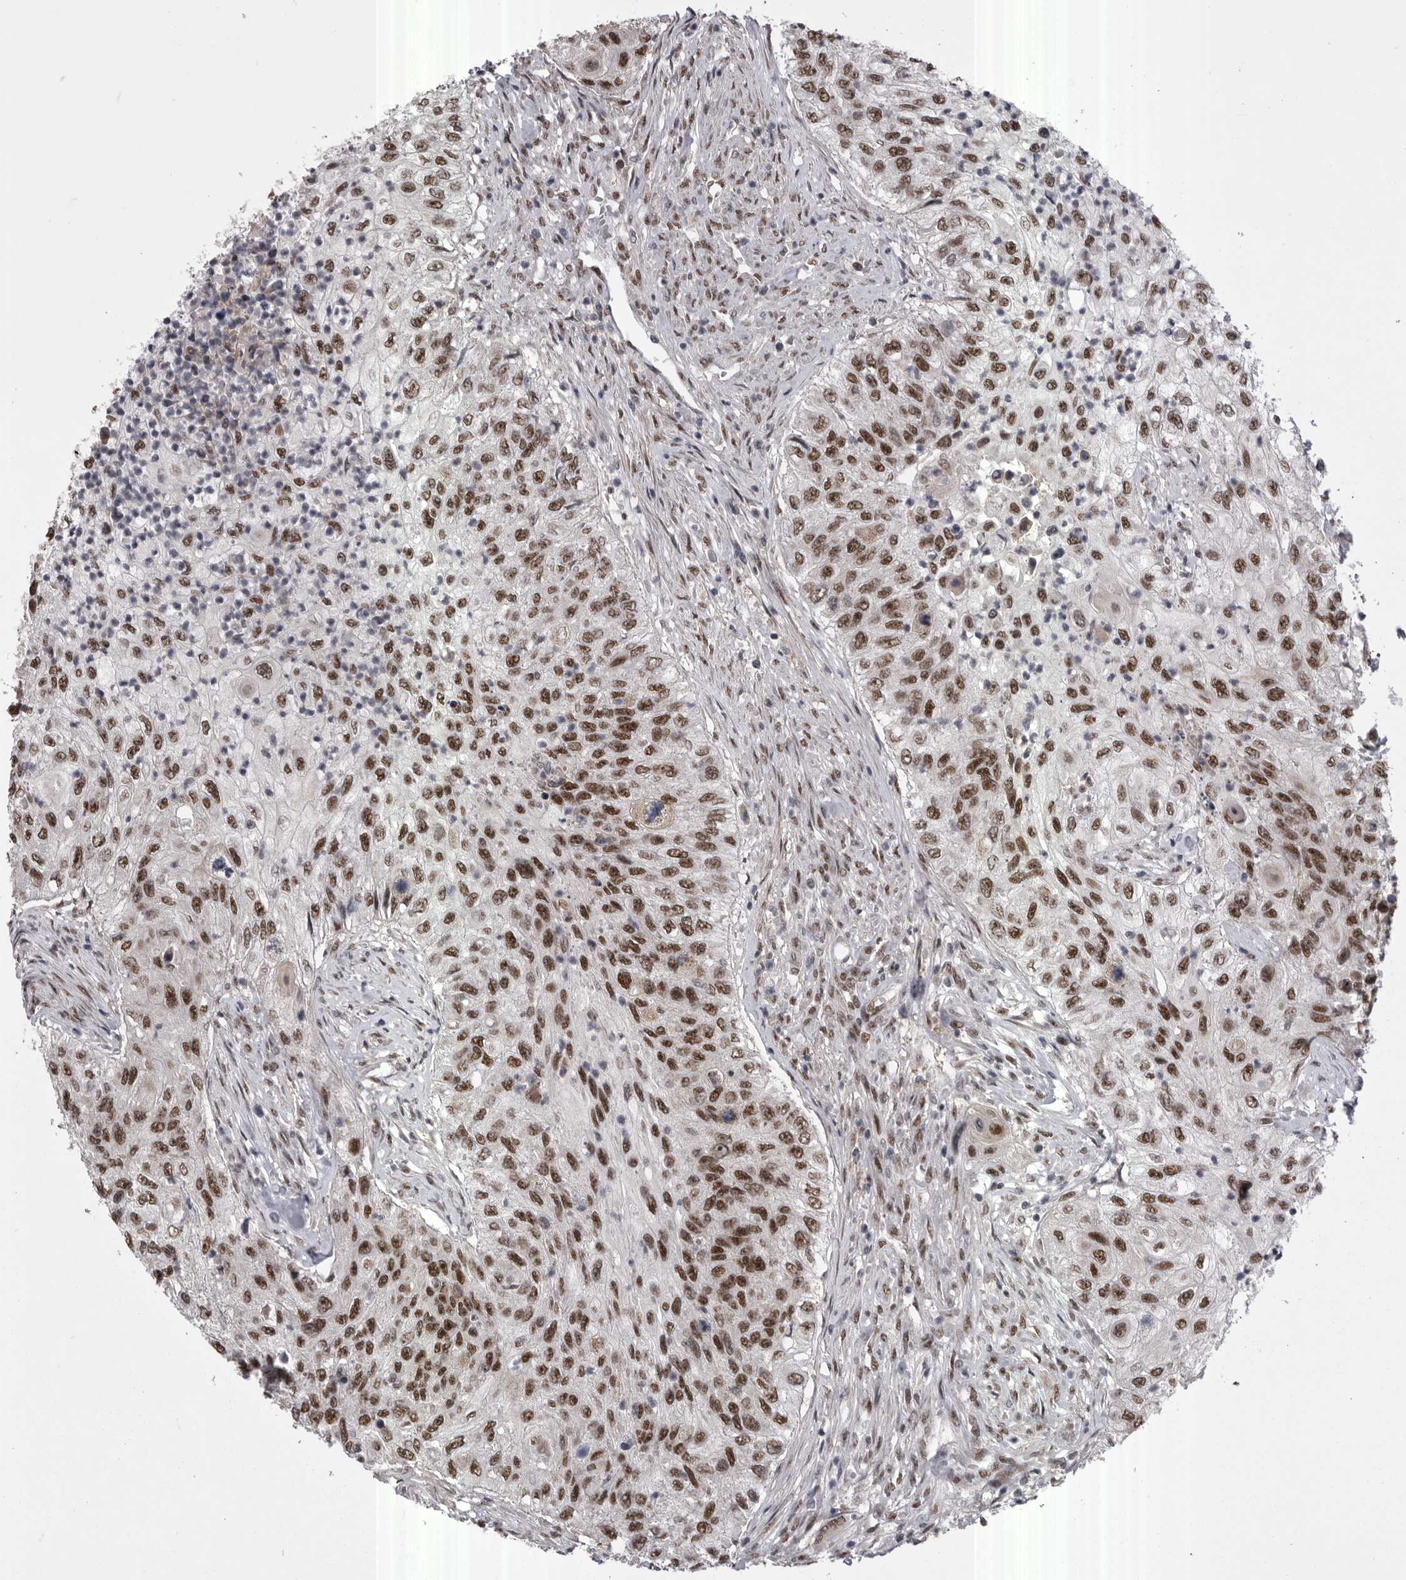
{"staining": {"intensity": "strong", "quantity": ">75%", "location": "nuclear"}, "tissue": "urothelial cancer", "cell_type": "Tumor cells", "image_type": "cancer", "snomed": [{"axis": "morphology", "description": "Urothelial carcinoma, High grade"}, {"axis": "topography", "description": "Urinary bladder"}], "caption": "A high-resolution image shows immunohistochemistry staining of urothelial carcinoma (high-grade), which reveals strong nuclear positivity in approximately >75% of tumor cells.", "gene": "MEPCE", "patient": {"sex": "female", "age": 60}}